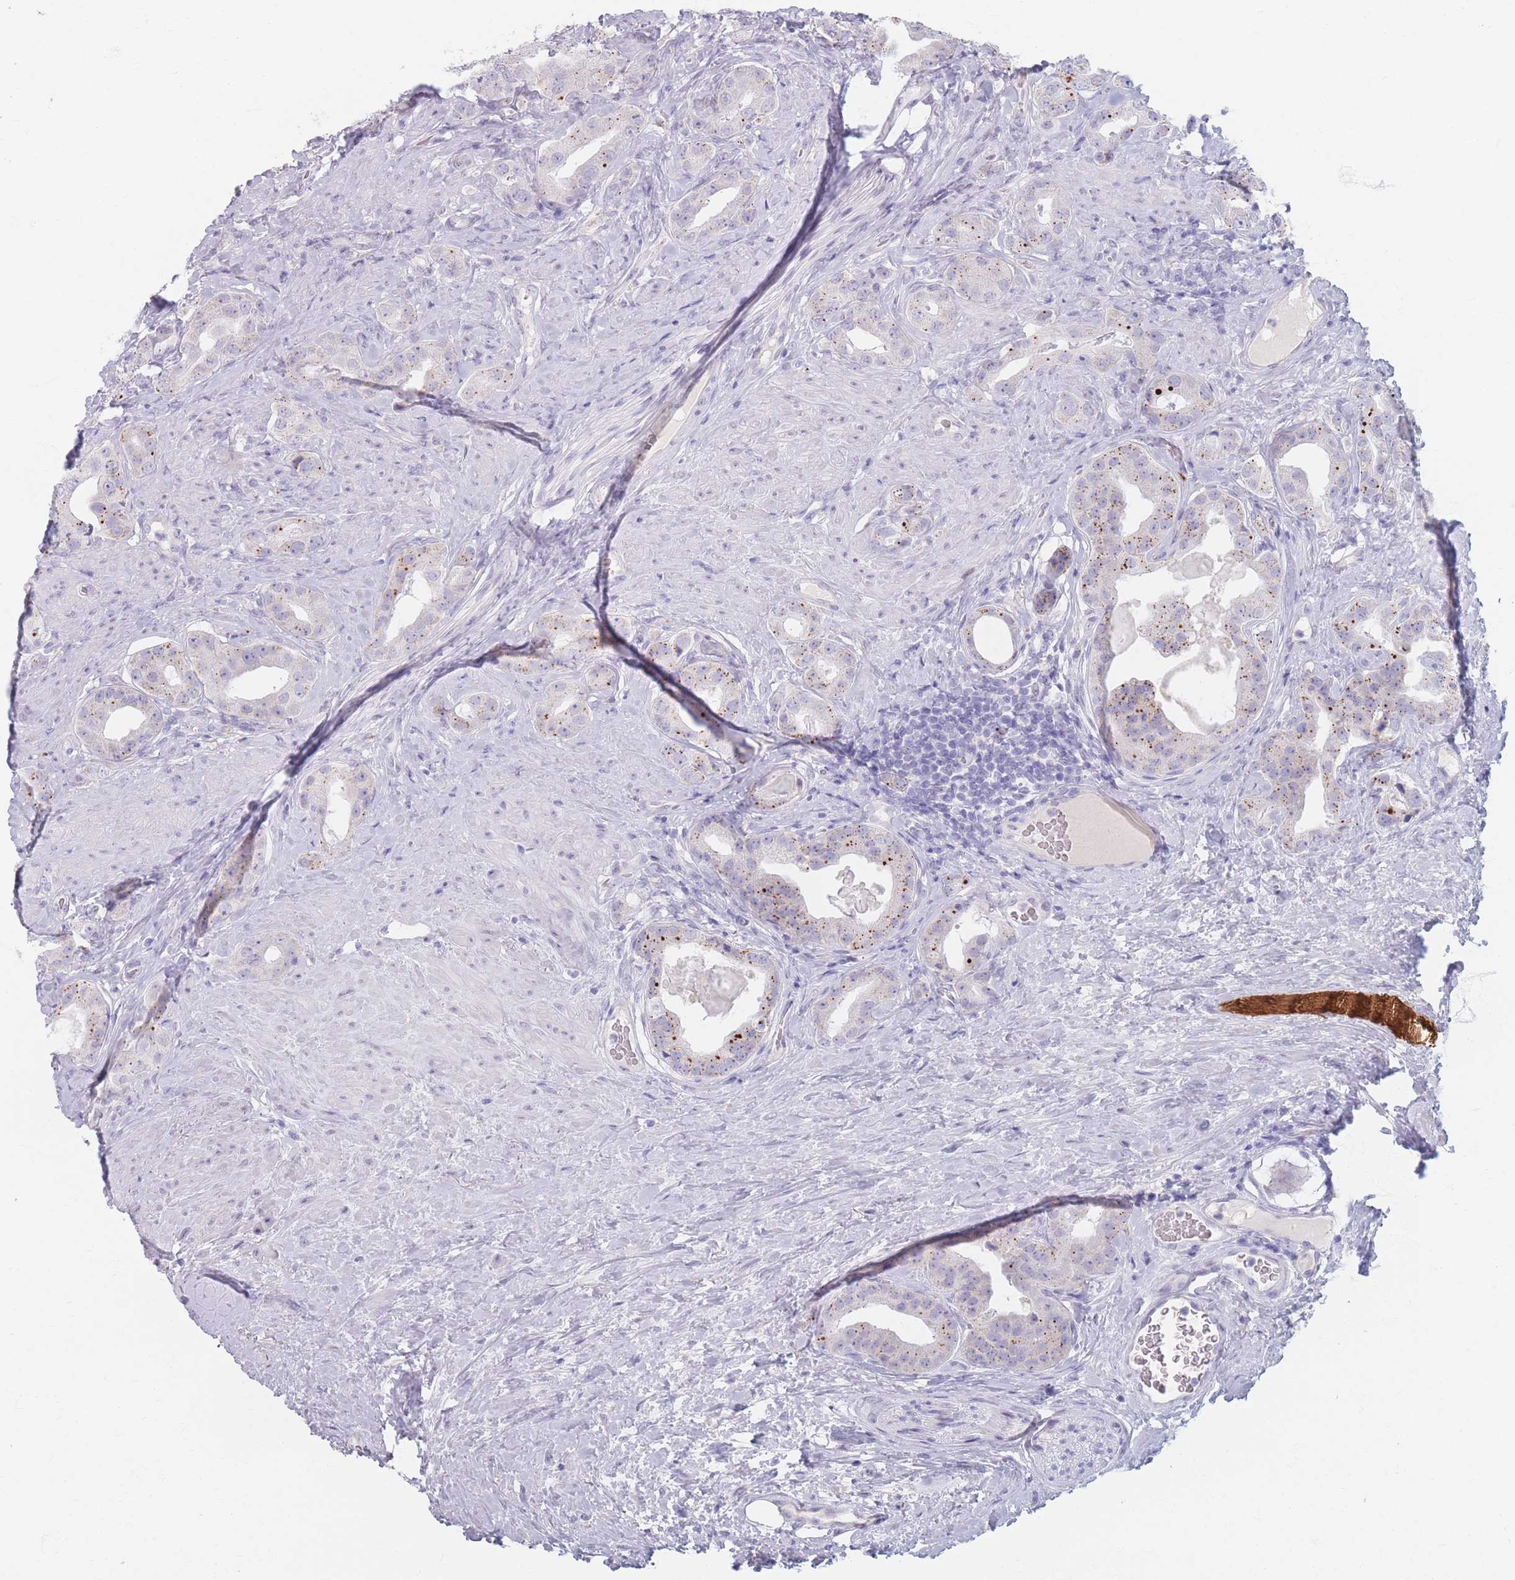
{"staining": {"intensity": "moderate", "quantity": "25%-75%", "location": "cytoplasmic/membranous"}, "tissue": "prostate cancer", "cell_type": "Tumor cells", "image_type": "cancer", "snomed": [{"axis": "morphology", "description": "Adenocarcinoma, High grade"}, {"axis": "topography", "description": "Prostate"}], "caption": "The histopathology image reveals immunohistochemical staining of prostate cancer (high-grade adenocarcinoma). There is moderate cytoplasmic/membranous expression is seen in about 25%-75% of tumor cells. (Brightfield microscopy of DAB IHC at high magnification).", "gene": "PIGM", "patient": {"sex": "male", "age": 63}}